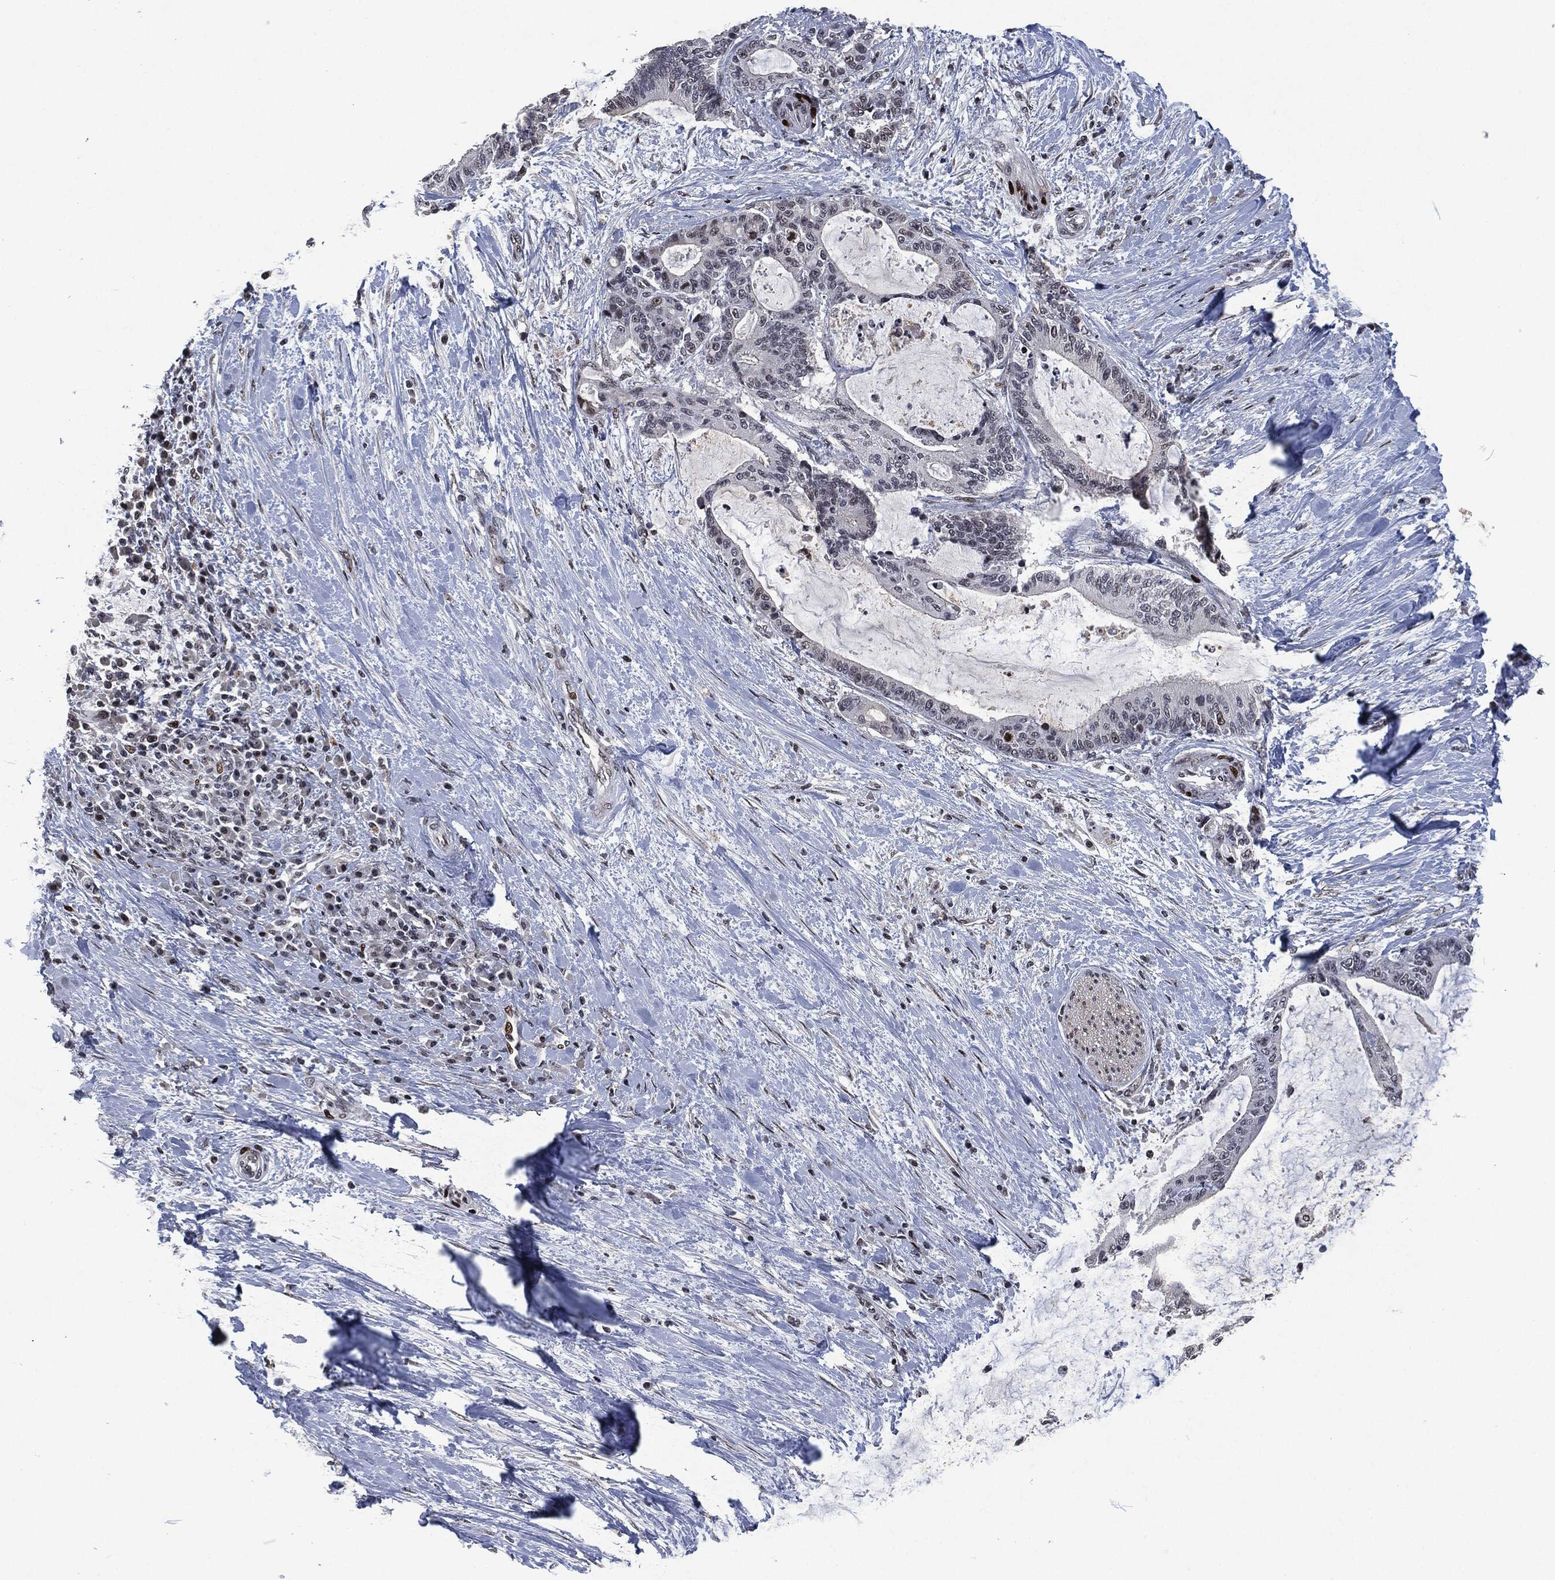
{"staining": {"intensity": "negative", "quantity": "none", "location": "none"}, "tissue": "liver cancer", "cell_type": "Tumor cells", "image_type": "cancer", "snomed": [{"axis": "morphology", "description": "Cholangiocarcinoma"}, {"axis": "topography", "description": "Liver"}], "caption": "An IHC image of cholangiocarcinoma (liver) is shown. There is no staining in tumor cells of cholangiocarcinoma (liver).", "gene": "EGFR", "patient": {"sex": "female", "age": 73}}